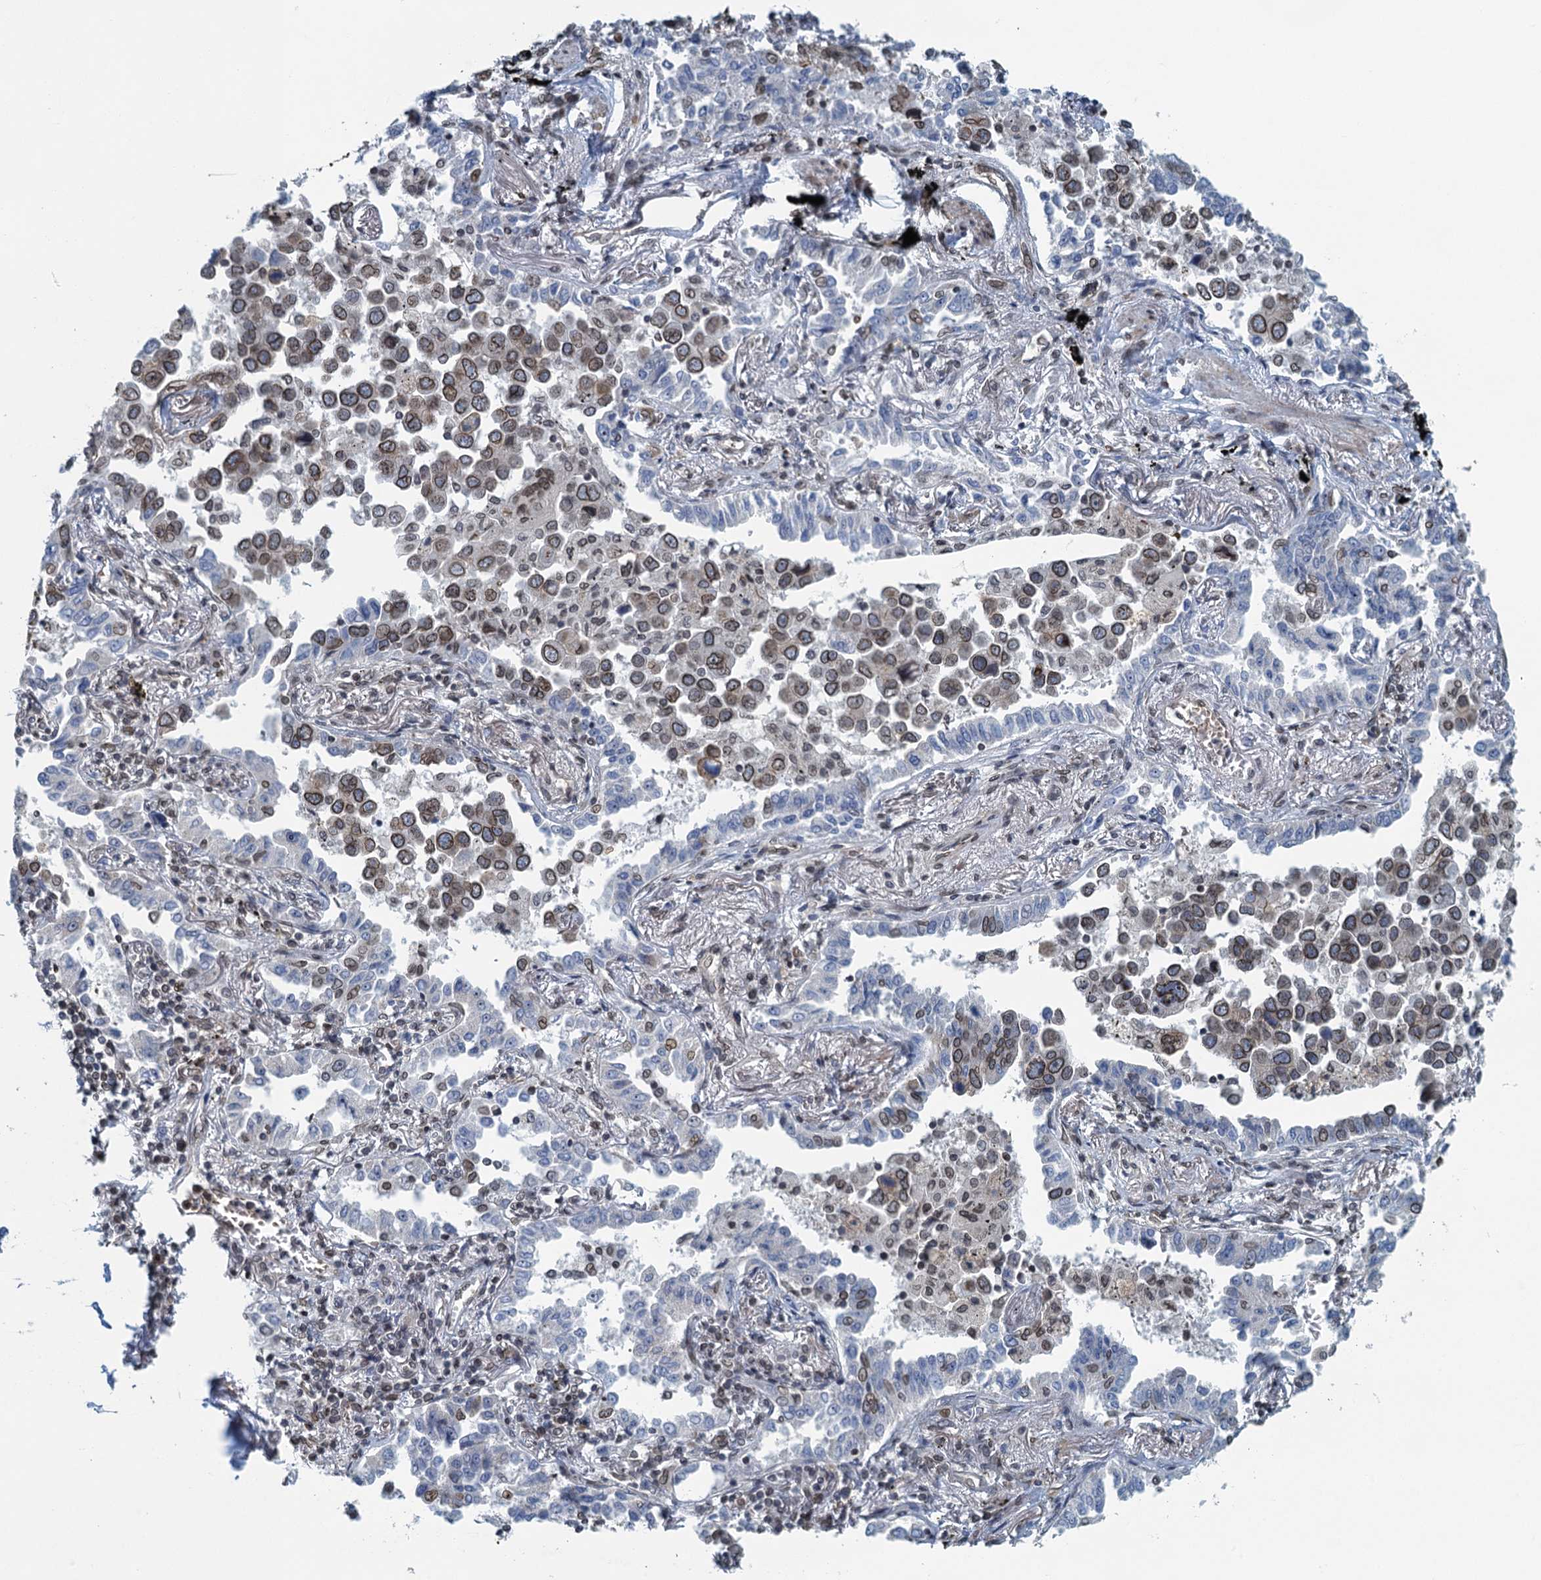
{"staining": {"intensity": "moderate", "quantity": ">75%", "location": "cytoplasmic/membranous,nuclear"}, "tissue": "lung cancer", "cell_type": "Tumor cells", "image_type": "cancer", "snomed": [{"axis": "morphology", "description": "Adenocarcinoma, NOS"}, {"axis": "topography", "description": "Lung"}], "caption": "Protein expression analysis of lung adenocarcinoma shows moderate cytoplasmic/membranous and nuclear staining in approximately >75% of tumor cells.", "gene": "CCDC34", "patient": {"sex": "male", "age": 67}}